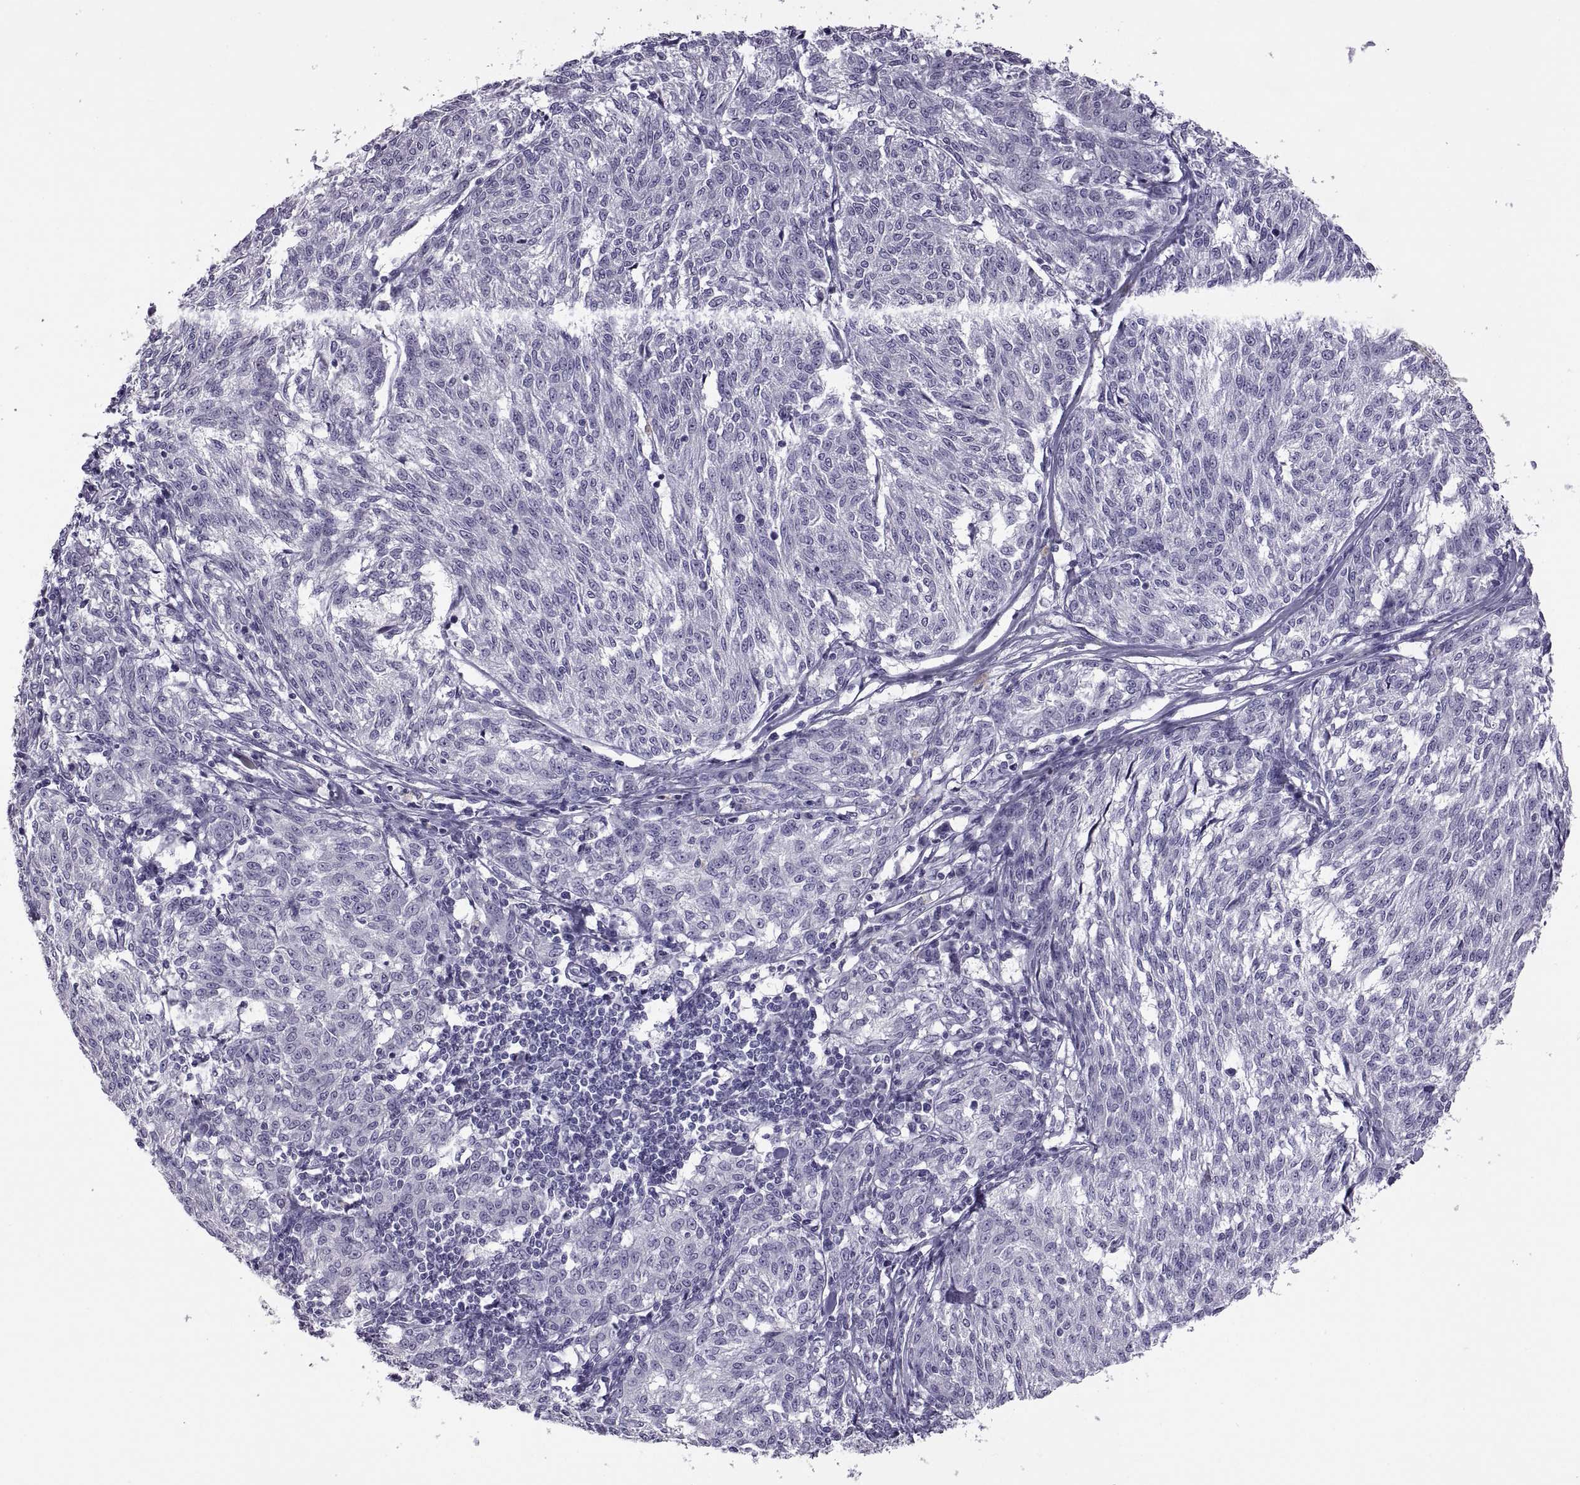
{"staining": {"intensity": "negative", "quantity": "none", "location": "none"}, "tissue": "melanoma", "cell_type": "Tumor cells", "image_type": "cancer", "snomed": [{"axis": "morphology", "description": "Malignant melanoma, NOS"}, {"axis": "topography", "description": "Skin"}], "caption": "Tumor cells show no significant staining in melanoma. (Immunohistochemistry, brightfield microscopy, high magnification).", "gene": "RDM1", "patient": {"sex": "female", "age": 72}}